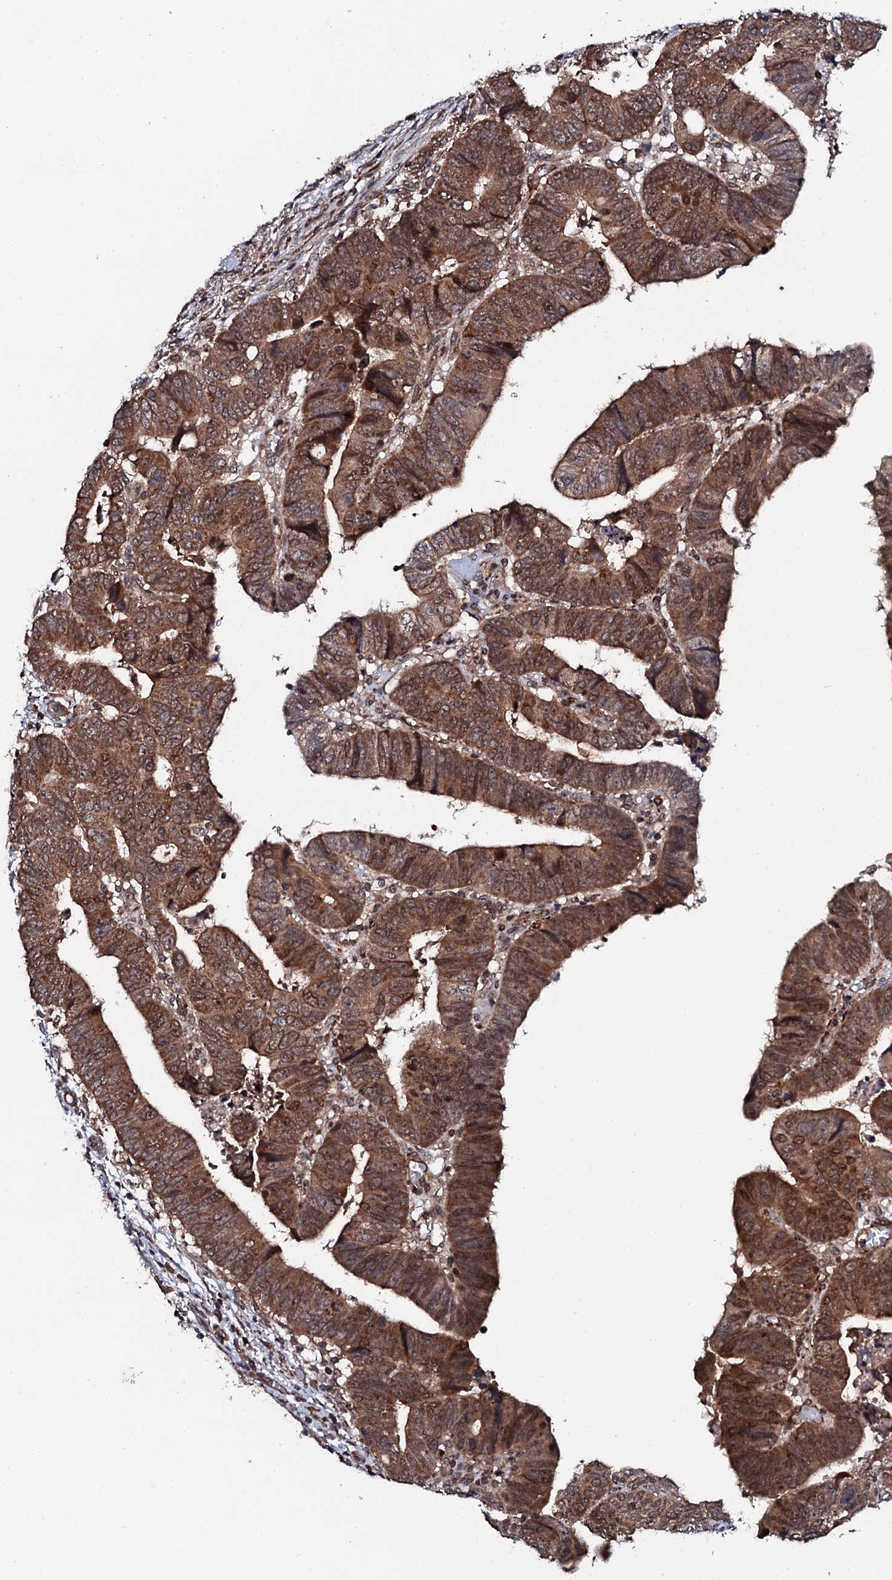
{"staining": {"intensity": "moderate", "quantity": ">75%", "location": "cytoplasmic/membranous,nuclear"}, "tissue": "colorectal cancer", "cell_type": "Tumor cells", "image_type": "cancer", "snomed": [{"axis": "morphology", "description": "Normal tissue, NOS"}, {"axis": "morphology", "description": "Adenocarcinoma, NOS"}, {"axis": "topography", "description": "Rectum"}], "caption": "About >75% of tumor cells in human colorectal adenocarcinoma demonstrate moderate cytoplasmic/membranous and nuclear protein staining as visualized by brown immunohistochemical staining.", "gene": "FAM111A", "patient": {"sex": "female", "age": 65}}